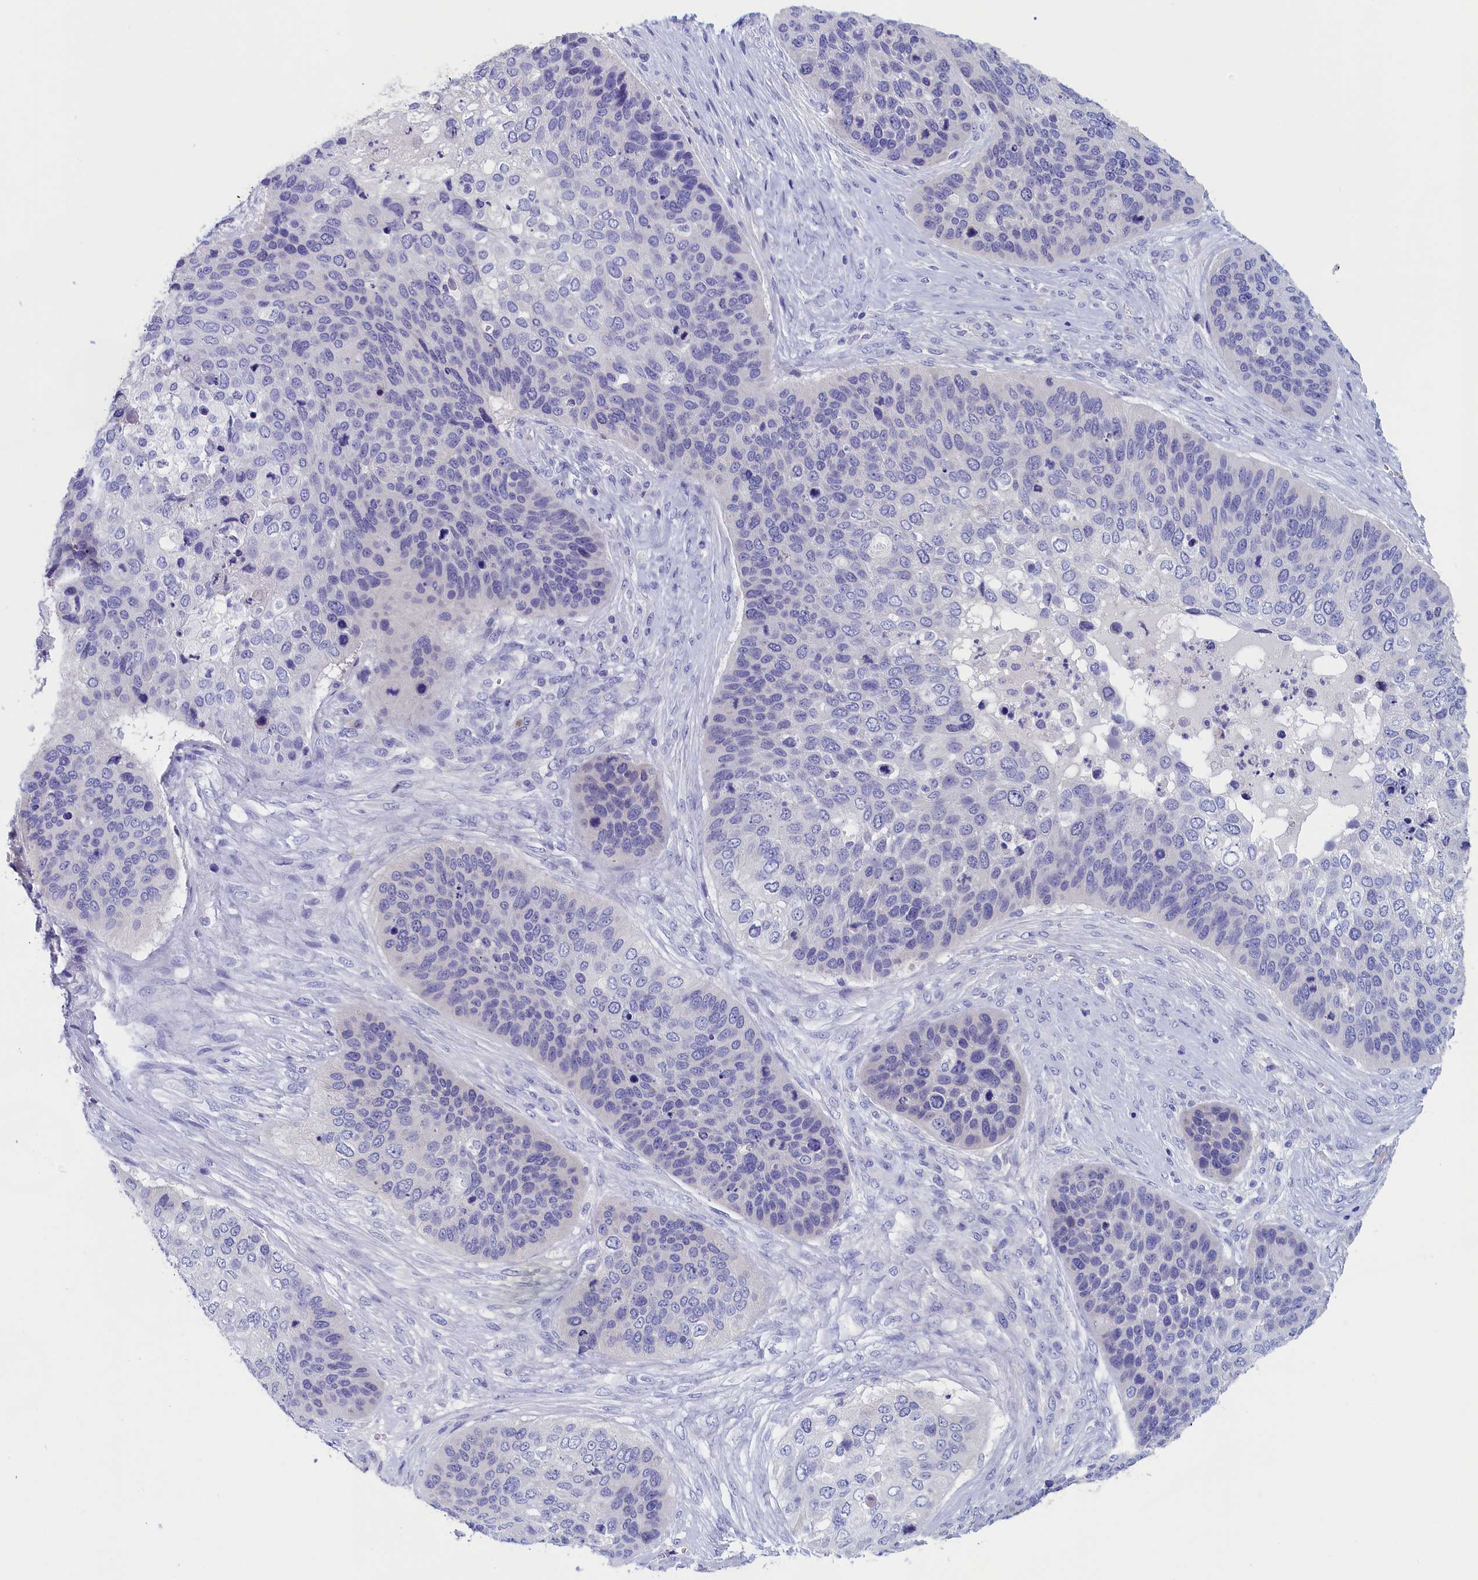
{"staining": {"intensity": "negative", "quantity": "none", "location": "none"}, "tissue": "skin cancer", "cell_type": "Tumor cells", "image_type": "cancer", "snomed": [{"axis": "morphology", "description": "Basal cell carcinoma"}, {"axis": "topography", "description": "Skin"}], "caption": "Tumor cells show no significant protein positivity in skin cancer.", "gene": "ANKRD2", "patient": {"sex": "female", "age": 74}}